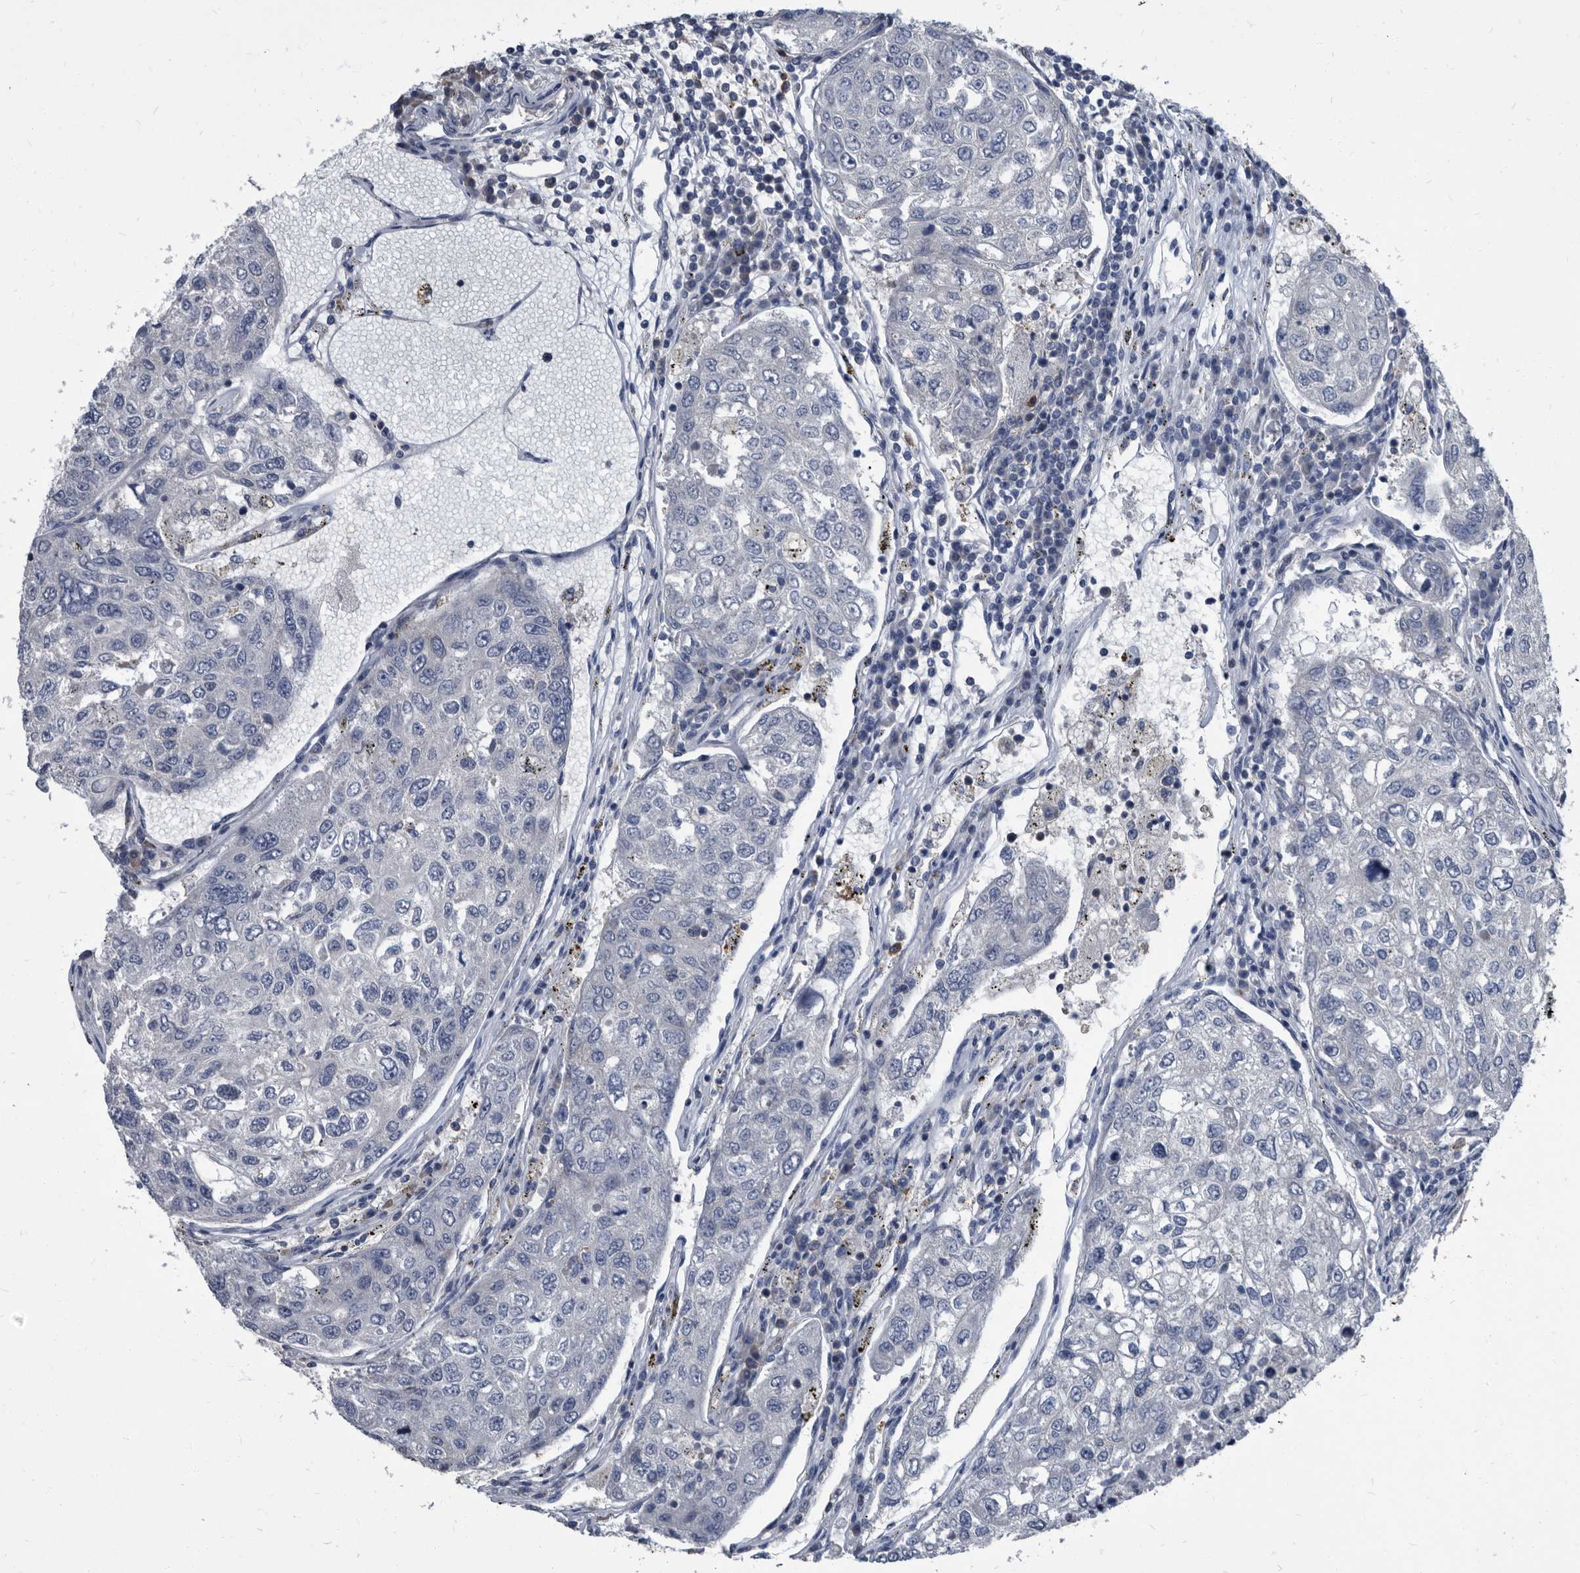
{"staining": {"intensity": "negative", "quantity": "none", "location": "none"}, "tissue": "urothelial cancer", "cell_type": "Tumor cells", "image_type": "cancer", "snomed": [{"axis": "morphology", "description": "Urothelial carcinoma, High grade"}, {"axis": "topography", "description": "Lymph node"}, {"axis": "topography", "description": "Urinary bladder"}], "caption": "DAB immunohistochemical staining of human urothelial carcinoma (high-grade) demonstrates no significant staining in tumor cells. The staining is performed using DAB brown chromogen with nuclei counter-stained in using hematoxylin.", "gene": "CDV3", "patient": {"sex": "male", "age": 51}}